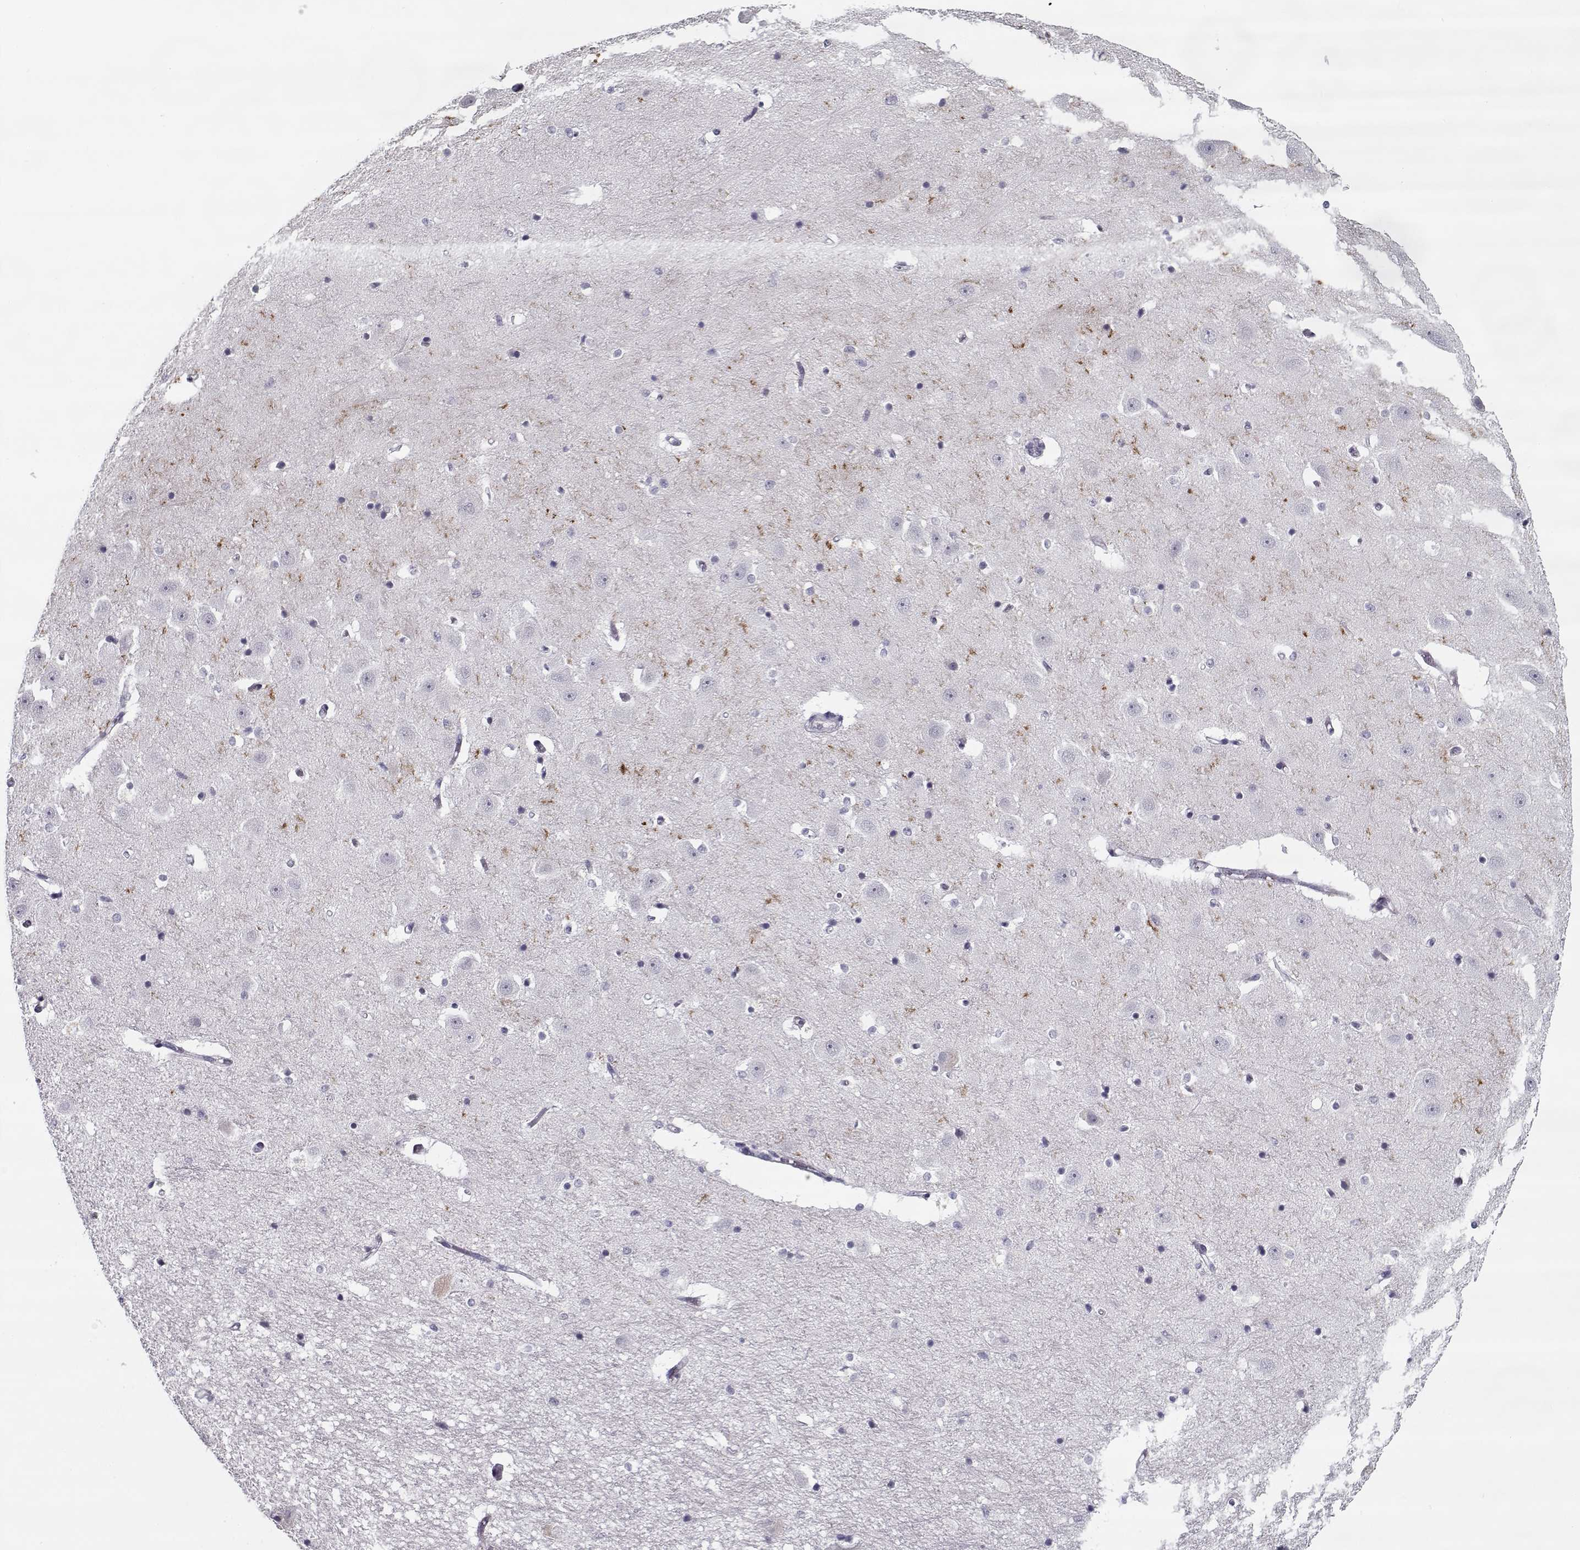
{"staining": {"intensity": "negative", "quantity": "none", "location": "none"}, "tissue": "hippocampus", "cell_type": "Glial cells", "image_type": "normal", "snomed": [{"axis": "morphology", "description": "Normal tissue, NOS"}, {"axis": "topography", "description": "Hippocampus"}], "caption": "DAB (3,3'-diaminobenzidine) immunohistochemical staining of benign hippocampus exhibits no significant positivity in glial cells.", "gene": "SPACA9", "patient": {"sex": "male", "age": 44}}